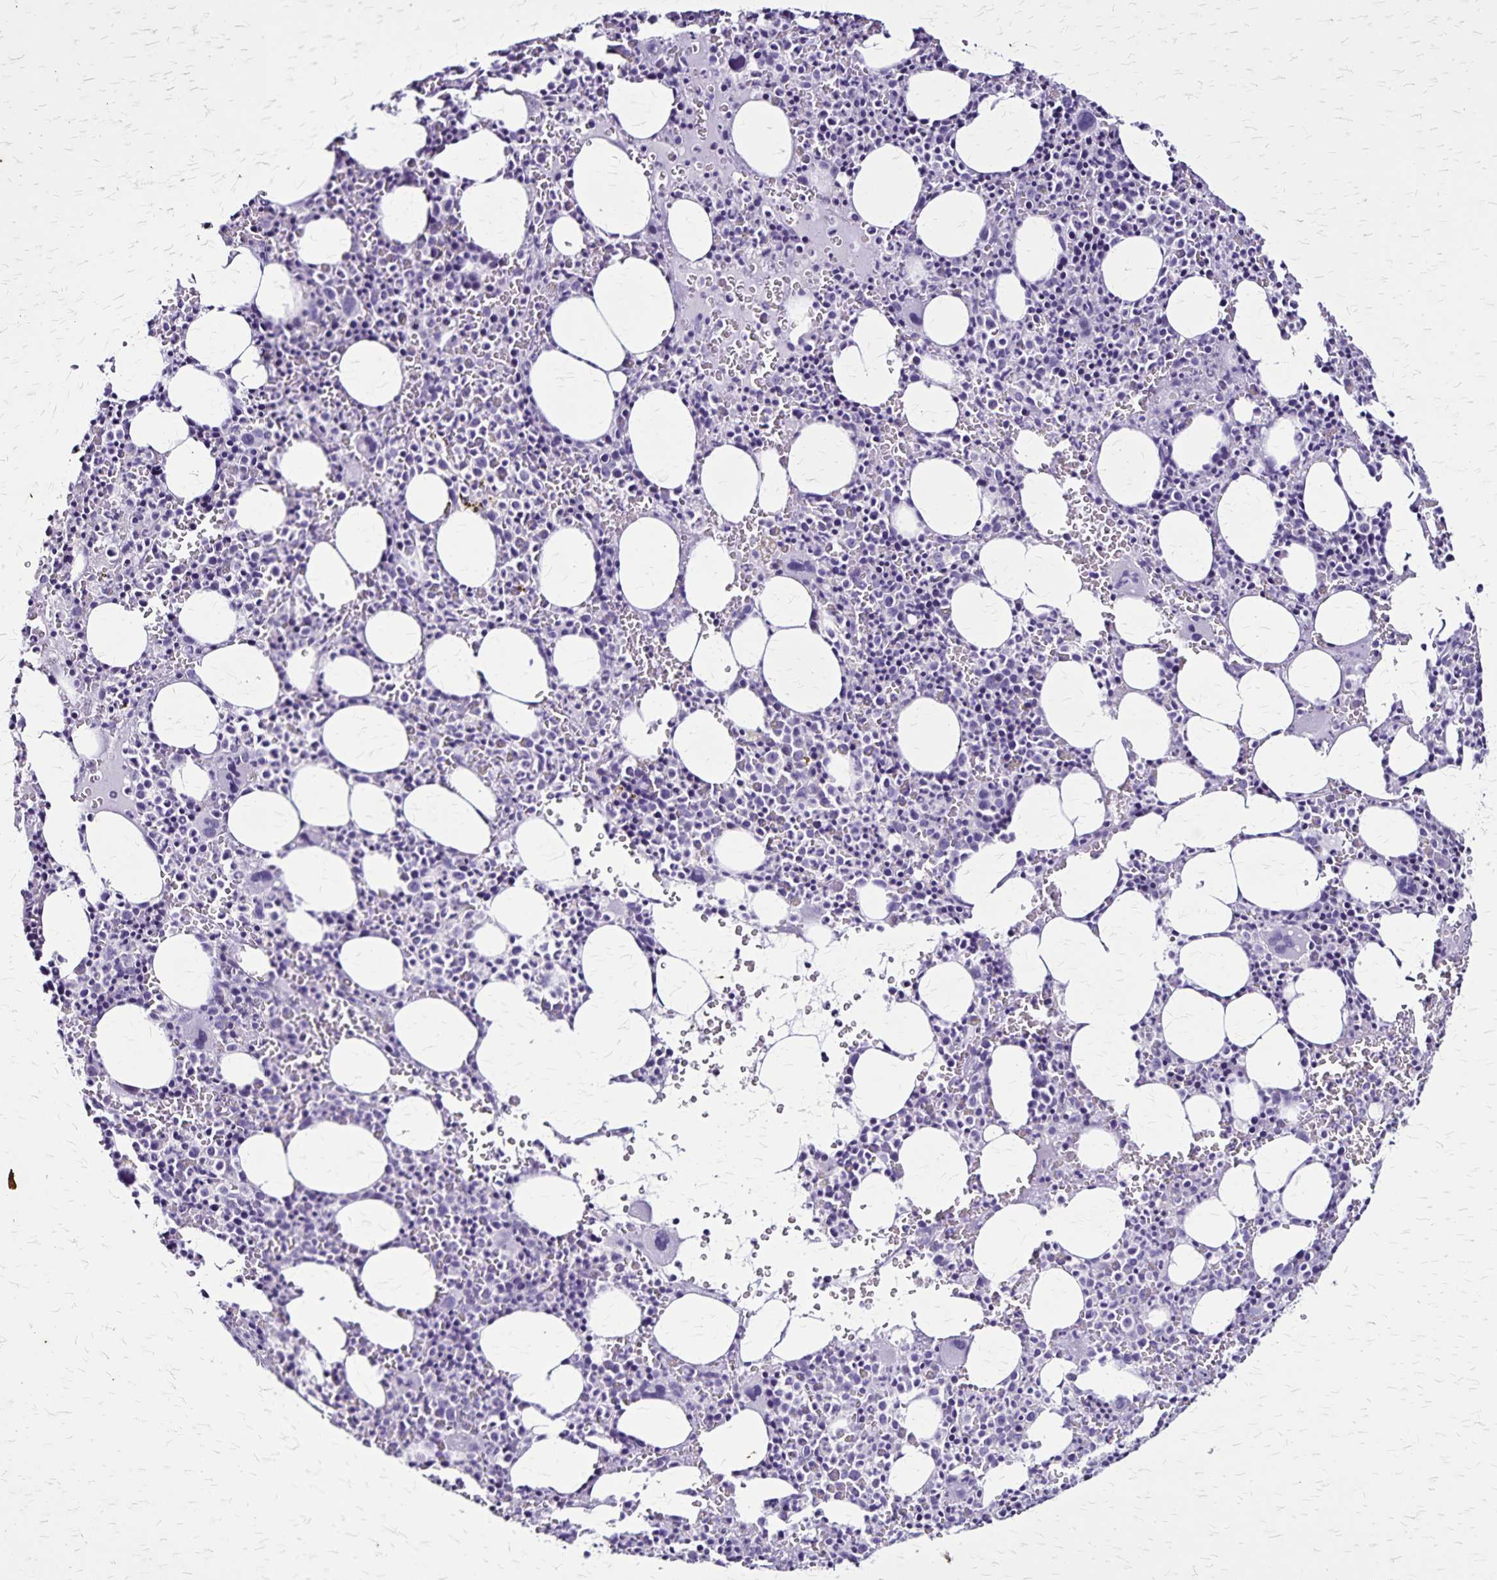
{"staining": {"intensity": "negative", "quantity": "none", "location": "none"}, "tissue": "bone marrow", "cell_type": "Hematopoietic cells", "image_type": "normal", "snomed": [{"axis": "morphology", "description": "Normal tissue, NOS"}, {"axis": "topography", "description": "Bone marrow"}], "caption": "Hematopoietic cells are negative for protein expression in benign human bone marrow. (IHC, brightfield microscopy, high magnification).", "gene": "KRT2", "patient": {"sex": "male", "age": 63}}